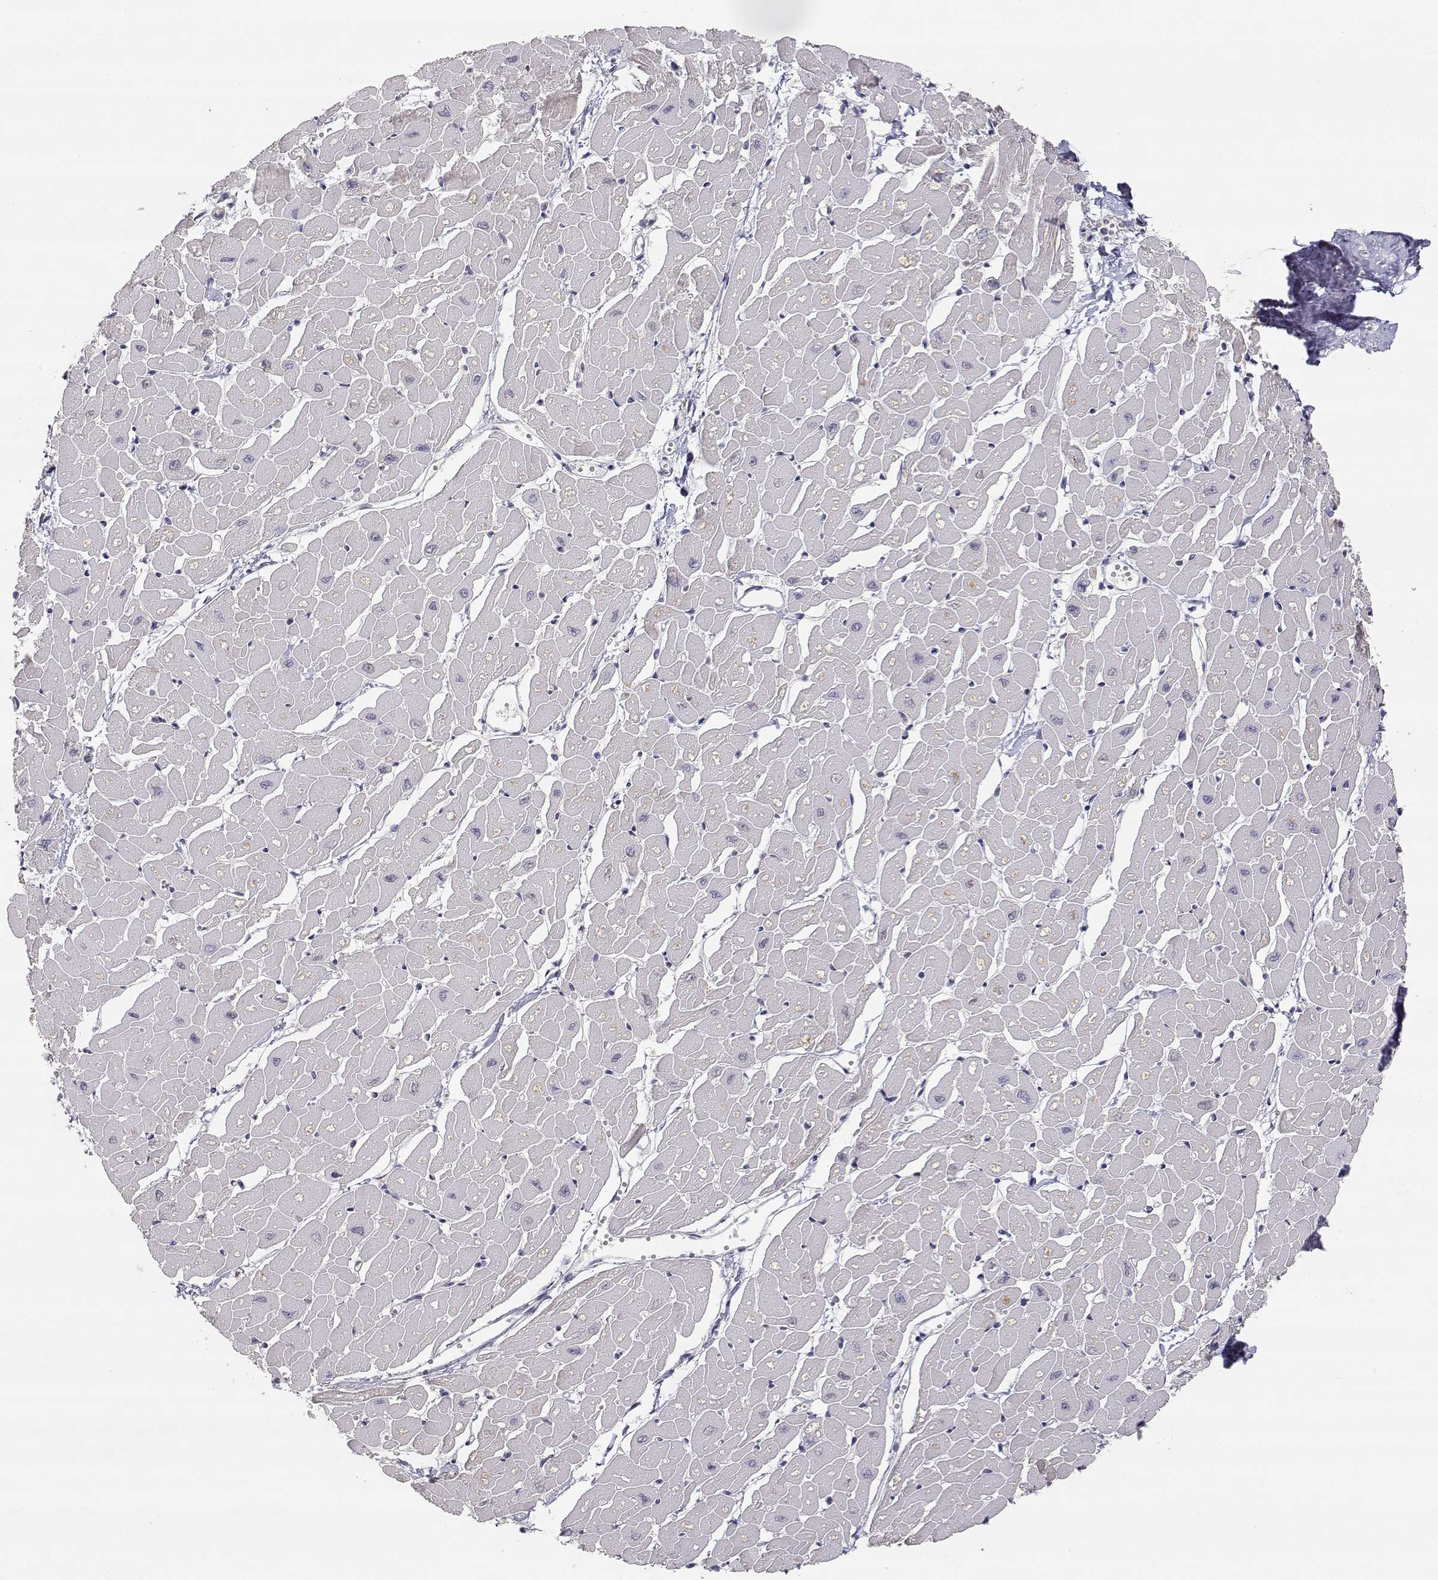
{"staining": {"intensity": "negative", "quantity": "none", "location": "none"}, "tissue": "heart muscle", "cell_type": "Cardiomyocytes", "image_type": "normal", "snomed": [{"axis": "morphology", "description": "Normal tissue, NOS"}, {"axis": "topography", "description": "Heart"}], "caption": "Immunohistochemistry of benign human heart muscle displays no positivity in cardiomyocytes. The staining is performed using DAB brown chromogen with nuclei counter-stained in using hematoxylin.", "gene": "RAD51", "patient": {"sex": "male", "age": 57}}